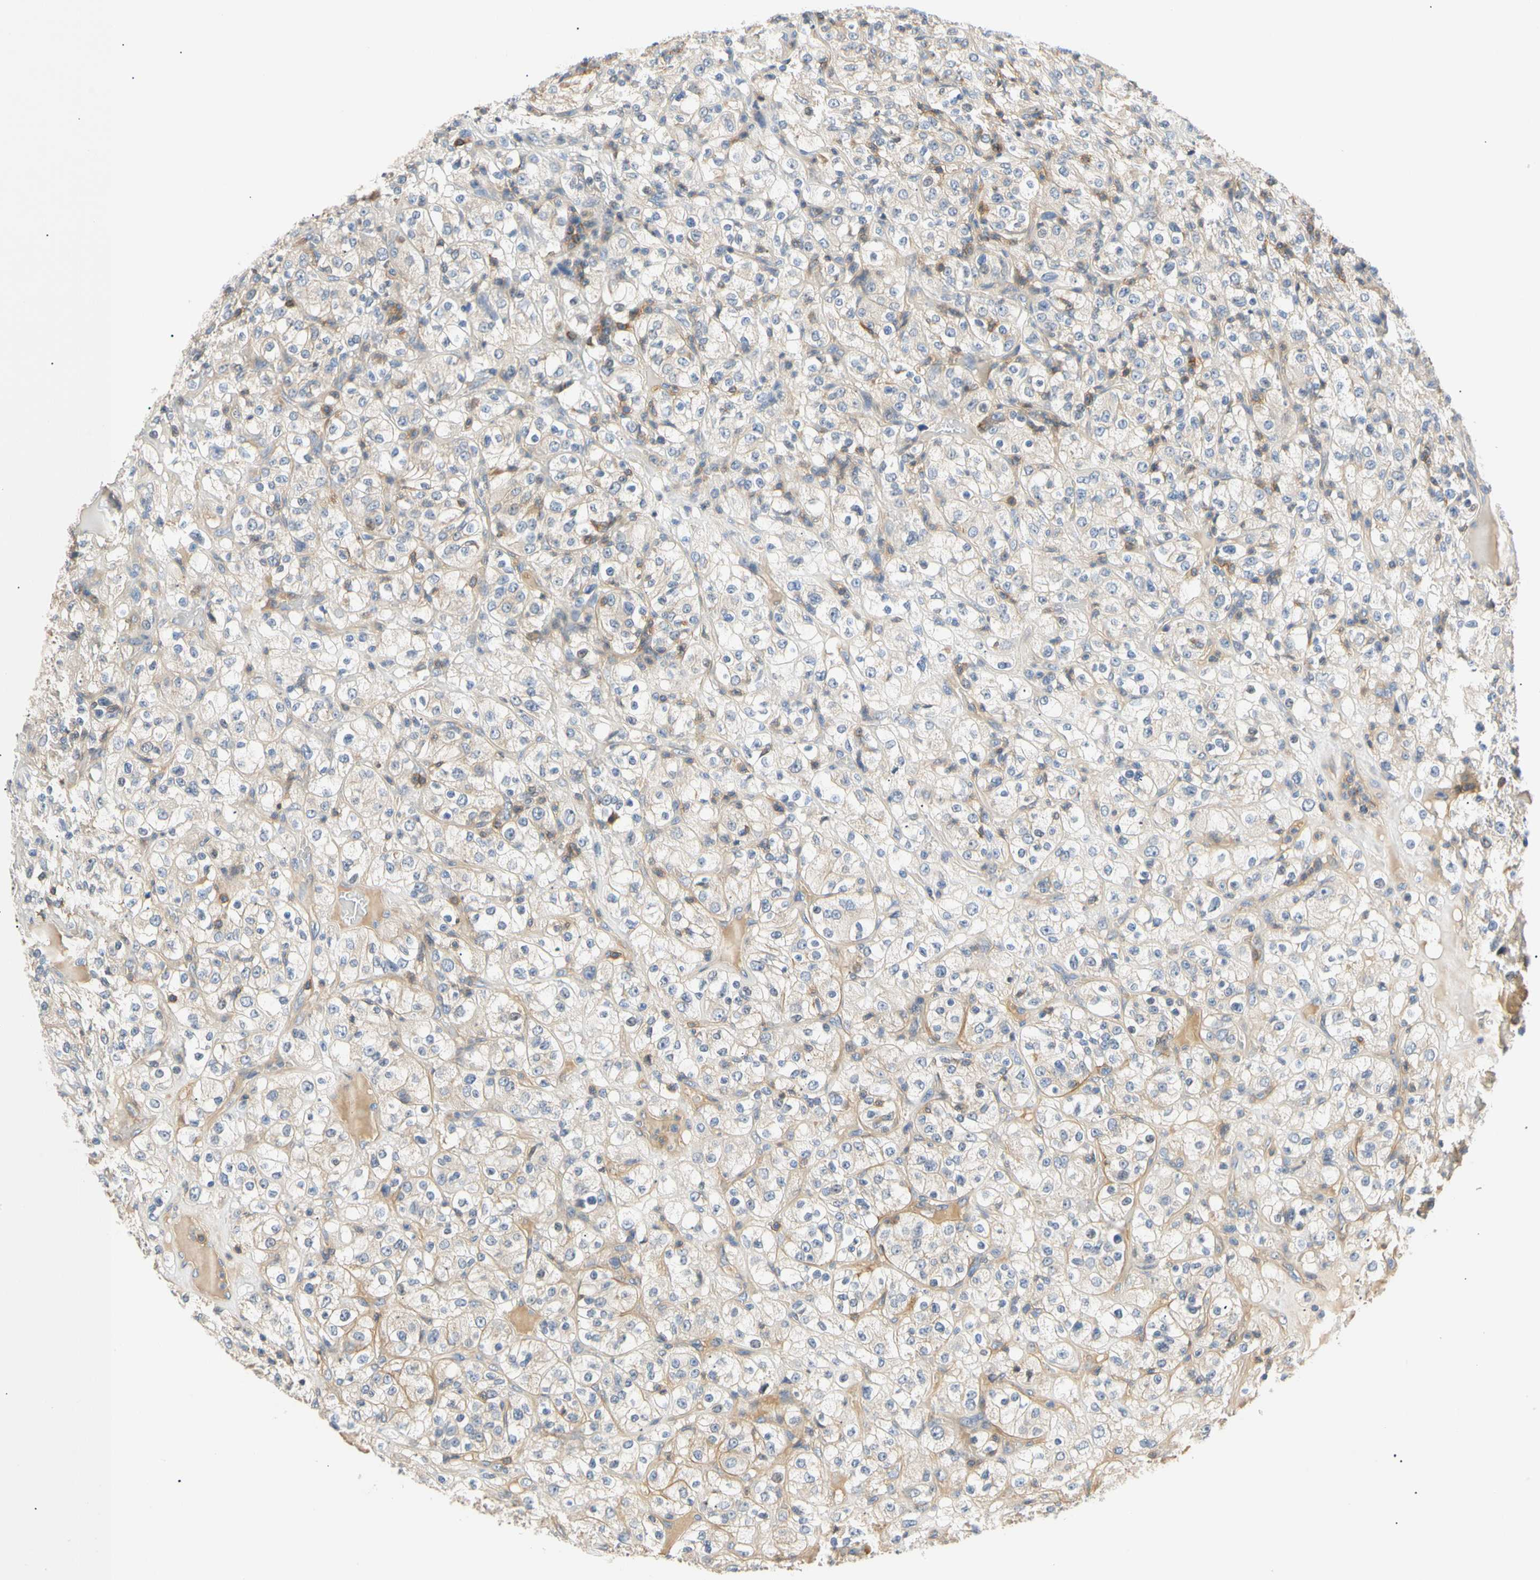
{"staining": {"intensity": "weak", "quantity": ">75%", "location": "cytoplasmic/membranous"}, "tissue": "renal cancer", "cell_type": "Tumor cells", "image_type": "cancer", "snomed": [{"axis": "morphology", "description": "Normal tissue, NOS"}, {"axis": "morphology", "description": "Adenocarcinoma, NOS"}, {"axis": "topography", "description": "Kidney"}], "caption": "Protein expression analysis of renal cancer (adenocarcinoma) reveals weak cytoplasmic/membranous staining in approximately >75% of tumor cells.", "gene": "TNFRSF18", "patient": {"sex": "female", "age": 72}}